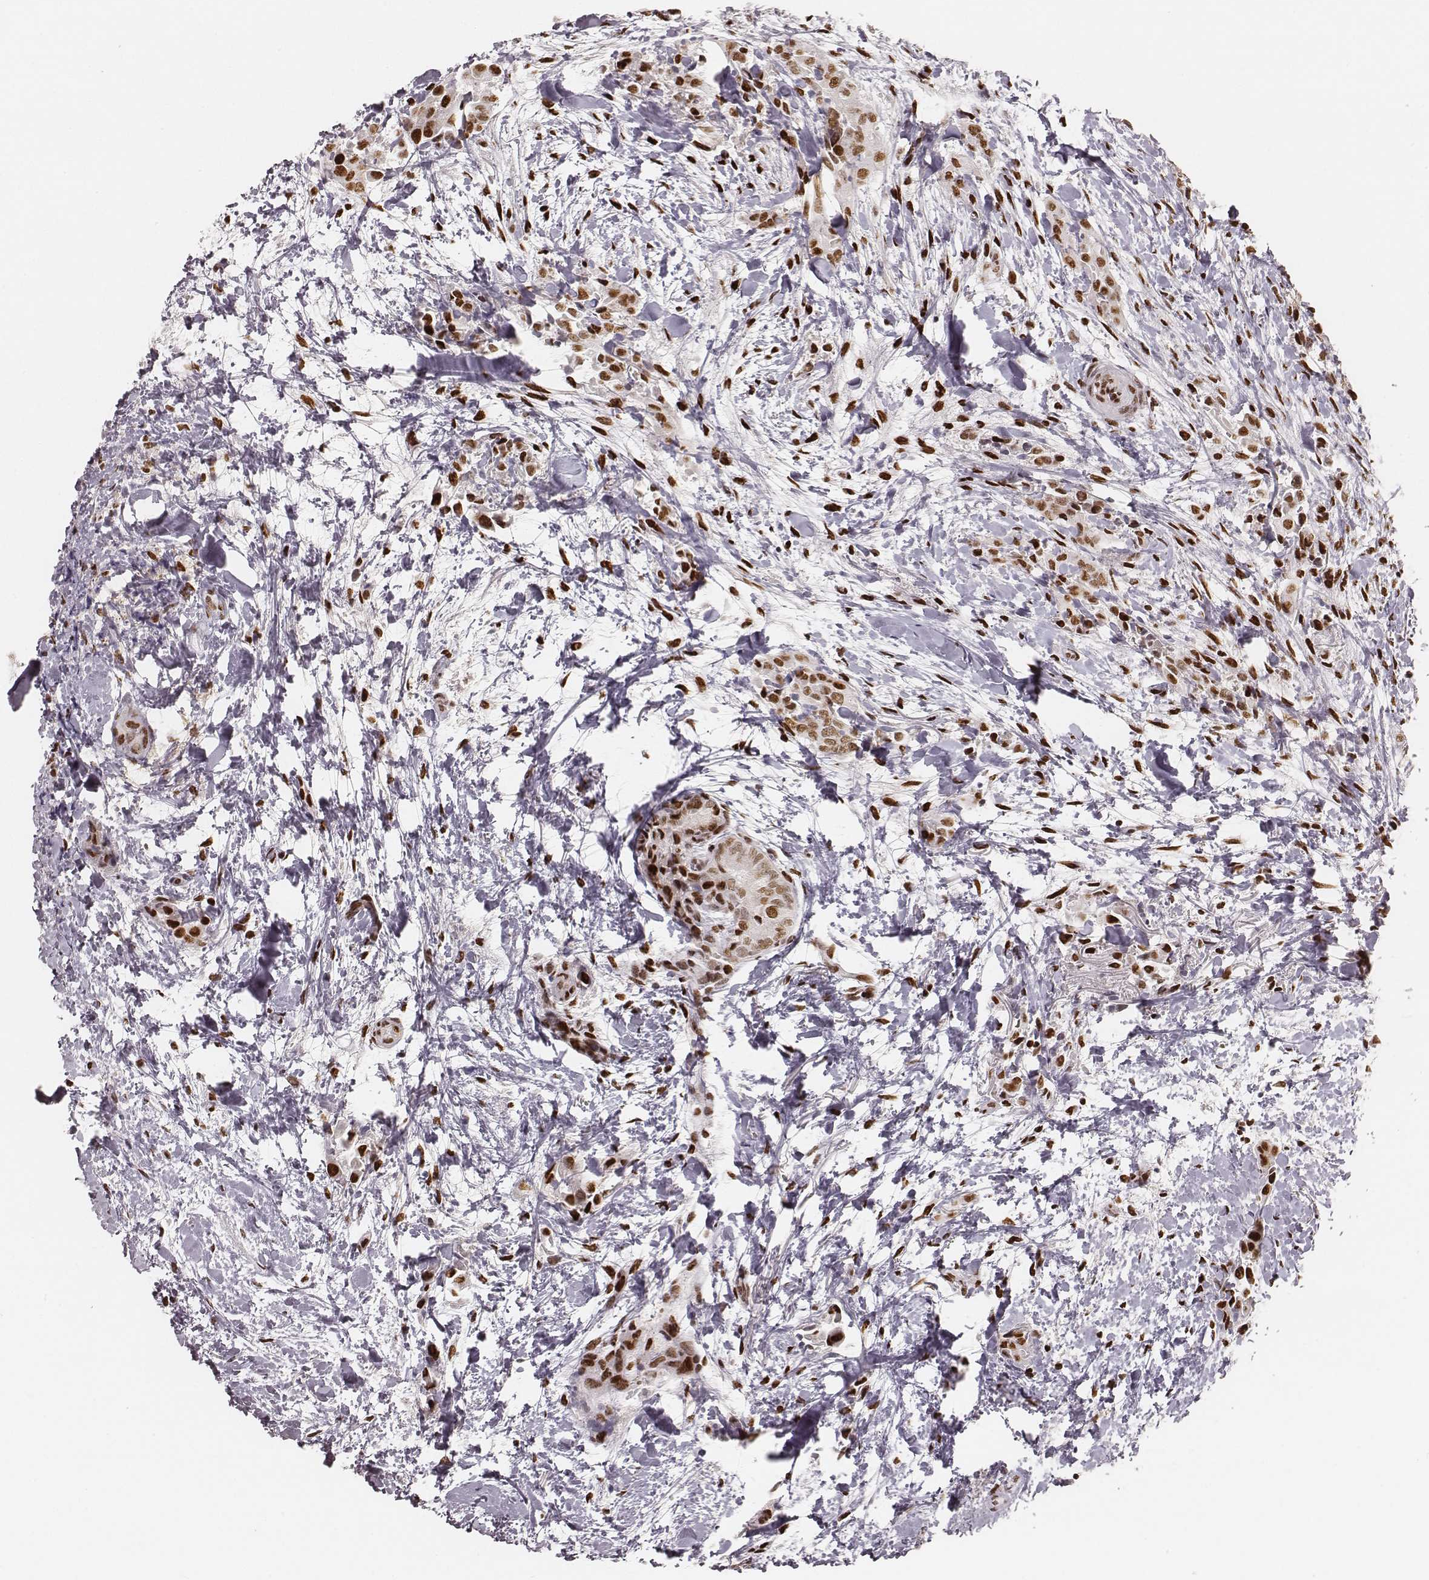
{"staining": {"intensity": "moderate", "quantity": ">75%", "location": "nuclear"}, "tissue": "thyroid cancer", "cell_type": "Tumor cells", "image_type": "cancer", "snomed": [{"axis": "morphology", "description": "Papillary adenocarcinoma, NOS"}, {"axis": "topography", "description": "Thyroid gland"}], "caption": "Immunohistochemical staining of papillary adenocarcinoma (thyroid) reveals moderate nuclear protein positivity in approximately >75% of tumor cells. (IHC, brightfield microscopy, high magnification).", "gene": "HNRNPC", "patient": {"sex": "male", "age": 61}}